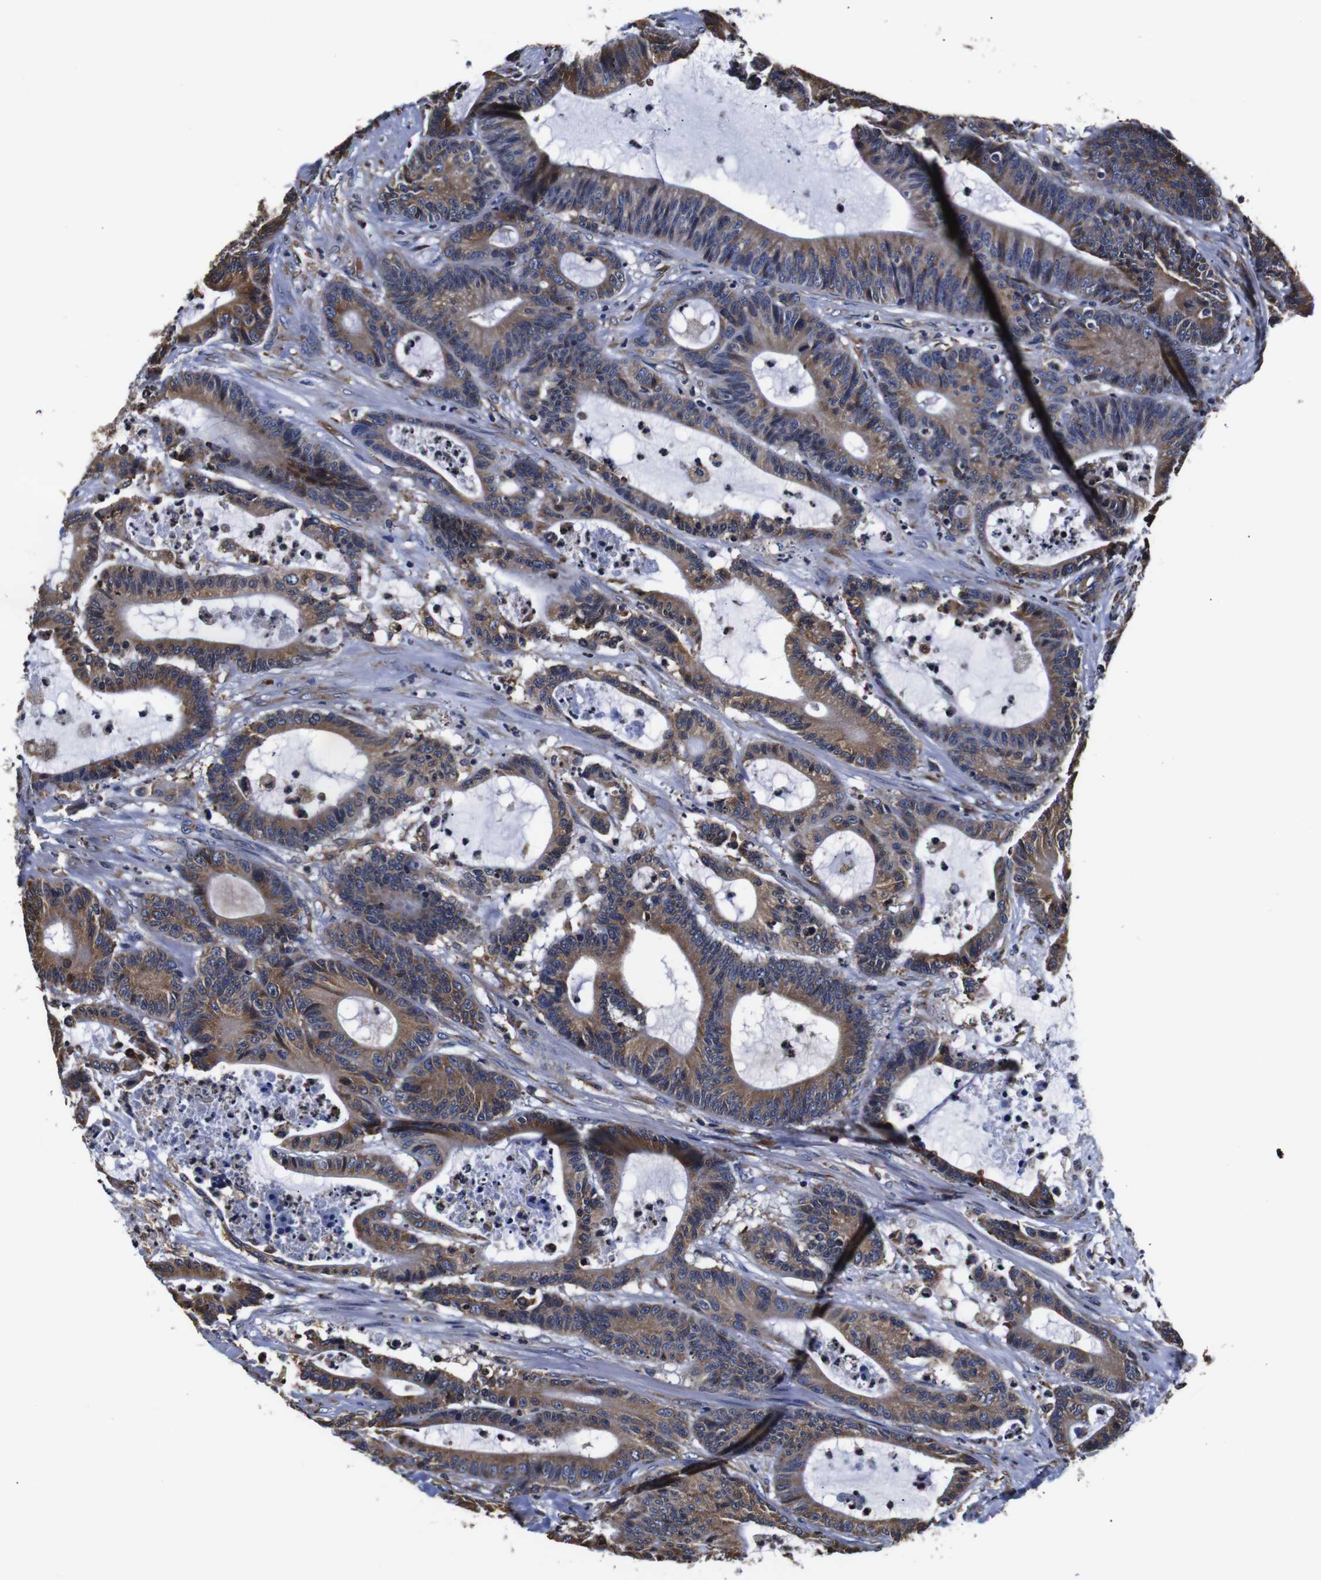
{"staining": {"intensity": "moderate", "quantity": ">75%", "location": "cytoplasmic/membranous"}, "tissue": "colorectal cancer", "cell_type": "Tumor cells", "image_type": "cancer", "snomed": [{"axis": "morphology", "description": "Adenocarcinoma, NOS"}, {"axis": "topography", "description": "Colon"}], "caption": "Immunohistochemistry (IHC) staining of colorectal adenocarcinoma, which shows medium levels of moderate cytoplasmic/membranous staining in about >75% of tumor cells indicating moderate cytoplasmic/membranous protein staining. The staining was performed using DAB (brown) for protein detection and nuclei were counterstained in hematoxylin (blue).", "gene": "PPIB", "patient": {"sex": "female", "age": 84}}